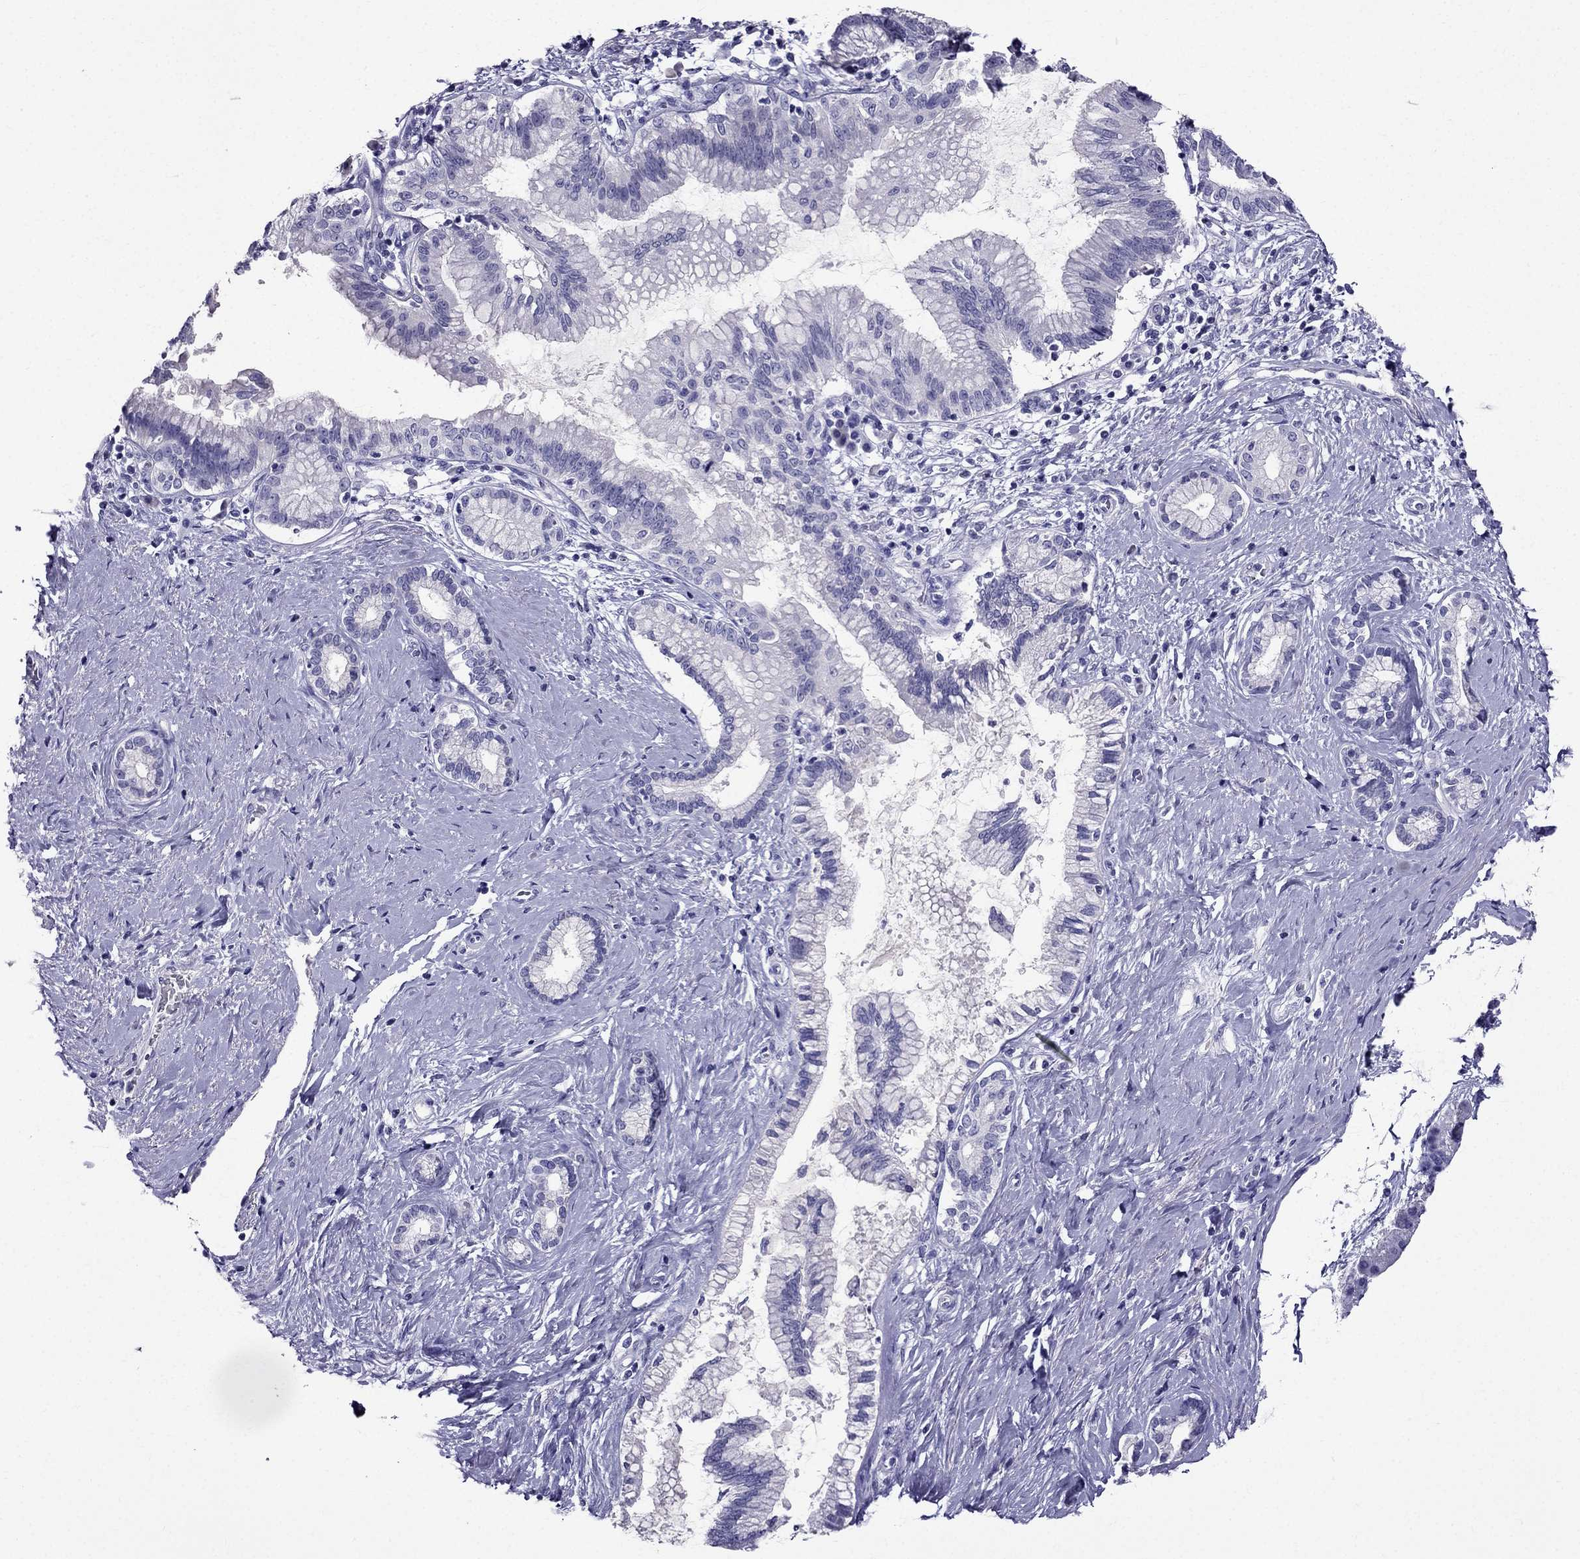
{"staining": {"intensity": "negative", "quantity": "none", "location": "none"}, "tissue": "pancreatic cancer", "cell_type": "Tumor cells", "image_type": "cancer", "snomed": [{"axis": "morphology", "description": "Adenocarcinoma, NOS"}, {"axis": "topography", "description": "Pancreas"}], "caption": "Tumor cells are negative for protein expression in human adenocarcinoma (pancreatic). Brightfield microscopy of immunohistochemistry stained with DAB (3,3'-diaminobenzidine) (brown) and hematoxylin (blue), captured at high magnification.", "gene": "ZNF541", "patient": {"sex": "female", "age": 73}}